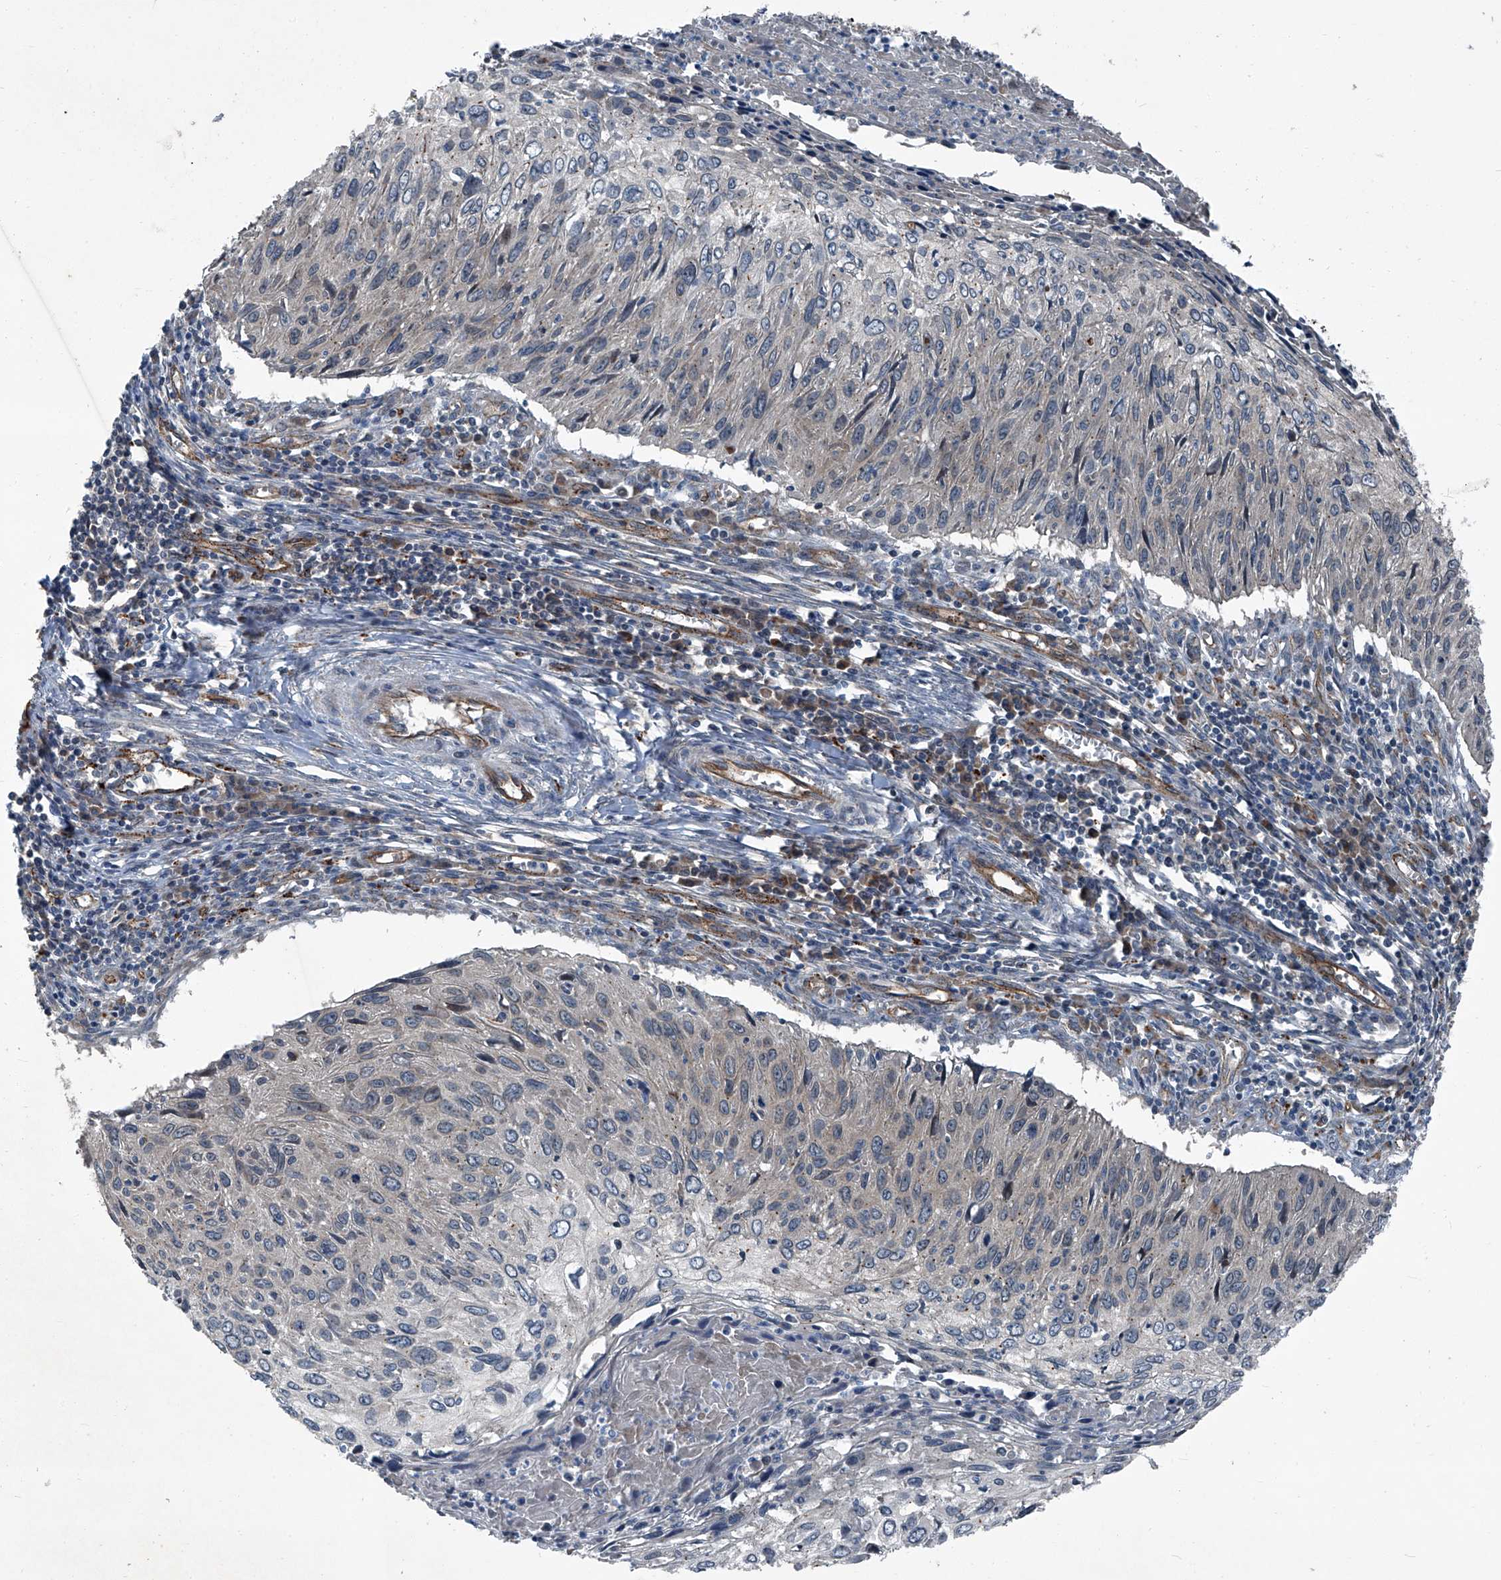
{"staining": {"intensity": "negative", "quantity": "none", "location": "none"}, "tissue": "cervical cancer", "cell_type": "Tumor cells", "image_type": "cancer", "snomed": [{"axis": "morphology", "description": "Squamous cell carcinoma, NOS"}, {"axis": "topography", "description": "Cervix"}], "caption": "Protein analysis of cervical cancer (squamous cell carcinoma) shows no significant expression in tumor cells. Nuclei are stained in blue.", "gene": "SENP2", "patient": {"sex": "female", "age": 51}}